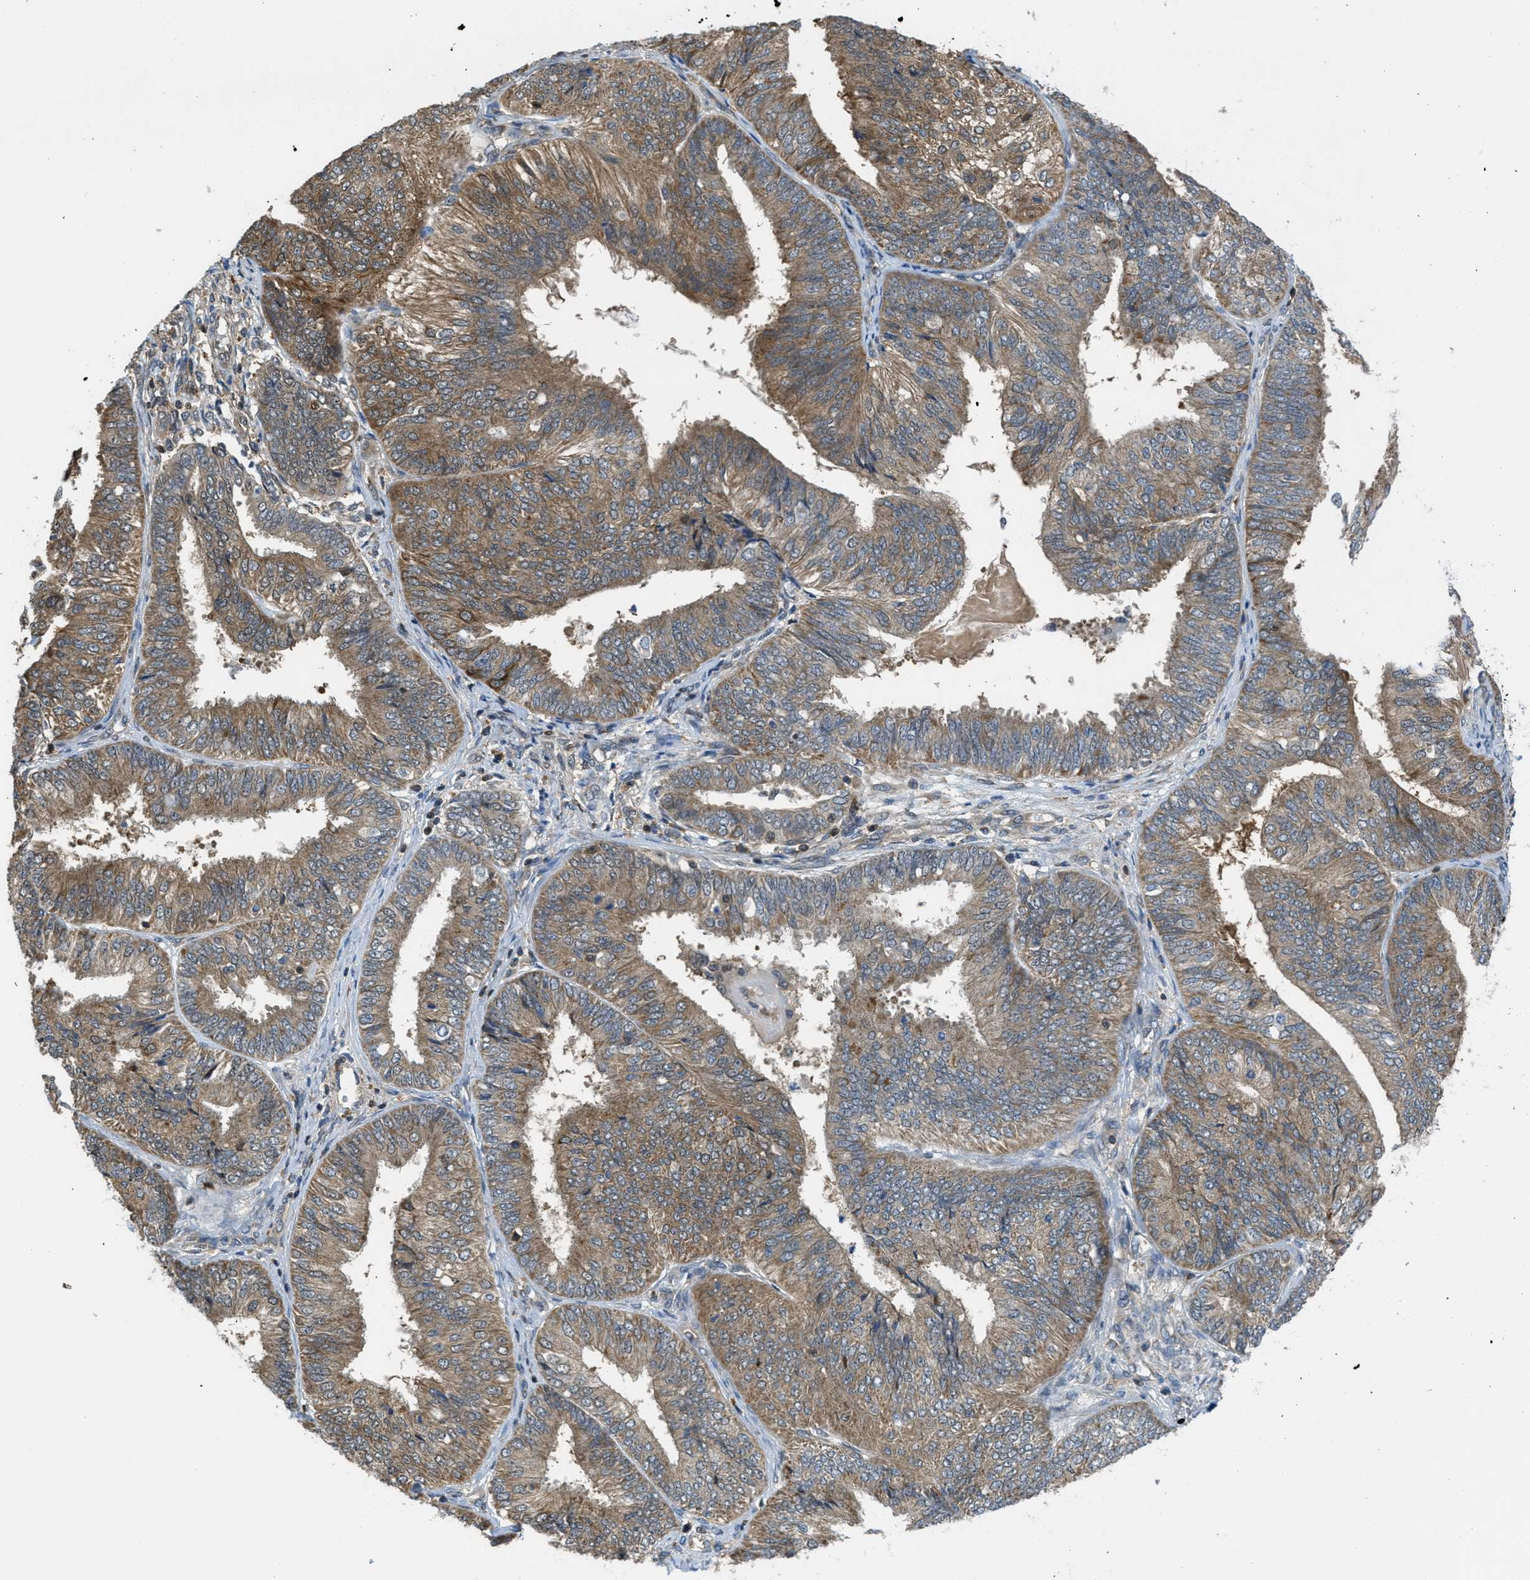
{"staining": {"intensity": "moderate", "quantity": ">75%", "location": "cytoplasmic/membranous"}, "tissue": "endometrial cancer", "cell_type": "Tumor cells", "image_type": "cancer", "snomed": [{"axis": "morphology", "description": "Adenocarcinoma, NOS"}, {"axis": "topography", "description": "Endometrium"}], "caption": "Immunohistochemistry (IHC) photomicrograph of human adenocarcinoma (endometrial) stained for a protein (brown), which reveals medium levels of moderate cytoplasmic/membranous expression in about >75% of tumor cells.", "gene": "PIP5K1C", "patient": {"sex": "female", "age": 58}}